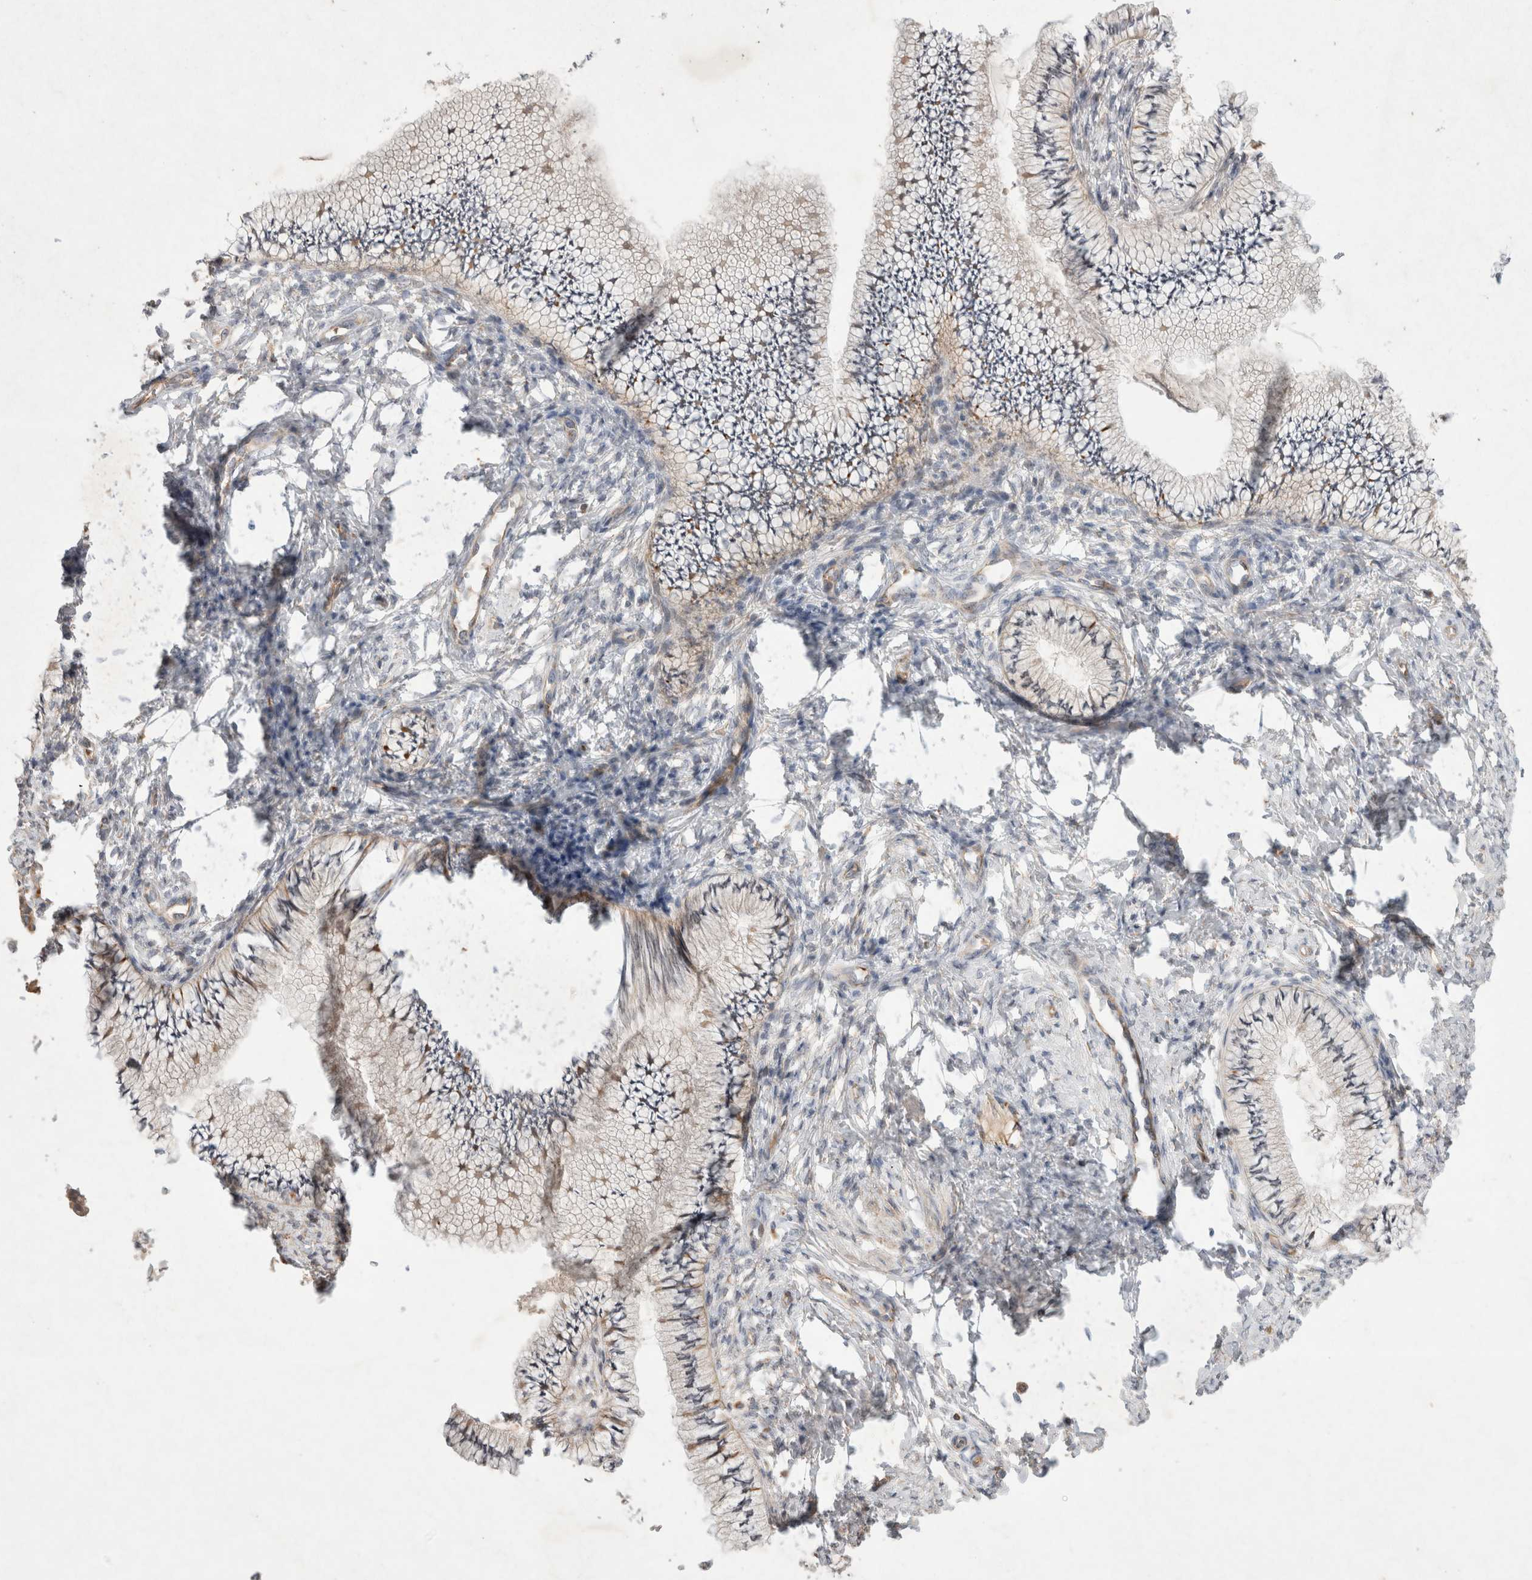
{"staining": {"intensity": "moderate", "quantity": "<25%", "location": "cytoplasmic/membranous"}, "tissue": "cervix", "cell_type": "Glandular cells", "image_type": "normal", "snomed": [{"axis": "morphology", "description": "Normal tissue, NOS"}, {"axis": "topography", "description": "Cervix"}], "caption": "Moderate cytoplasmic/membranous protein positivity is seen in approximately <25% of glandular cells in cervix.", "gene": "NMU", "patient": {"sex": "female", "age": 36}}